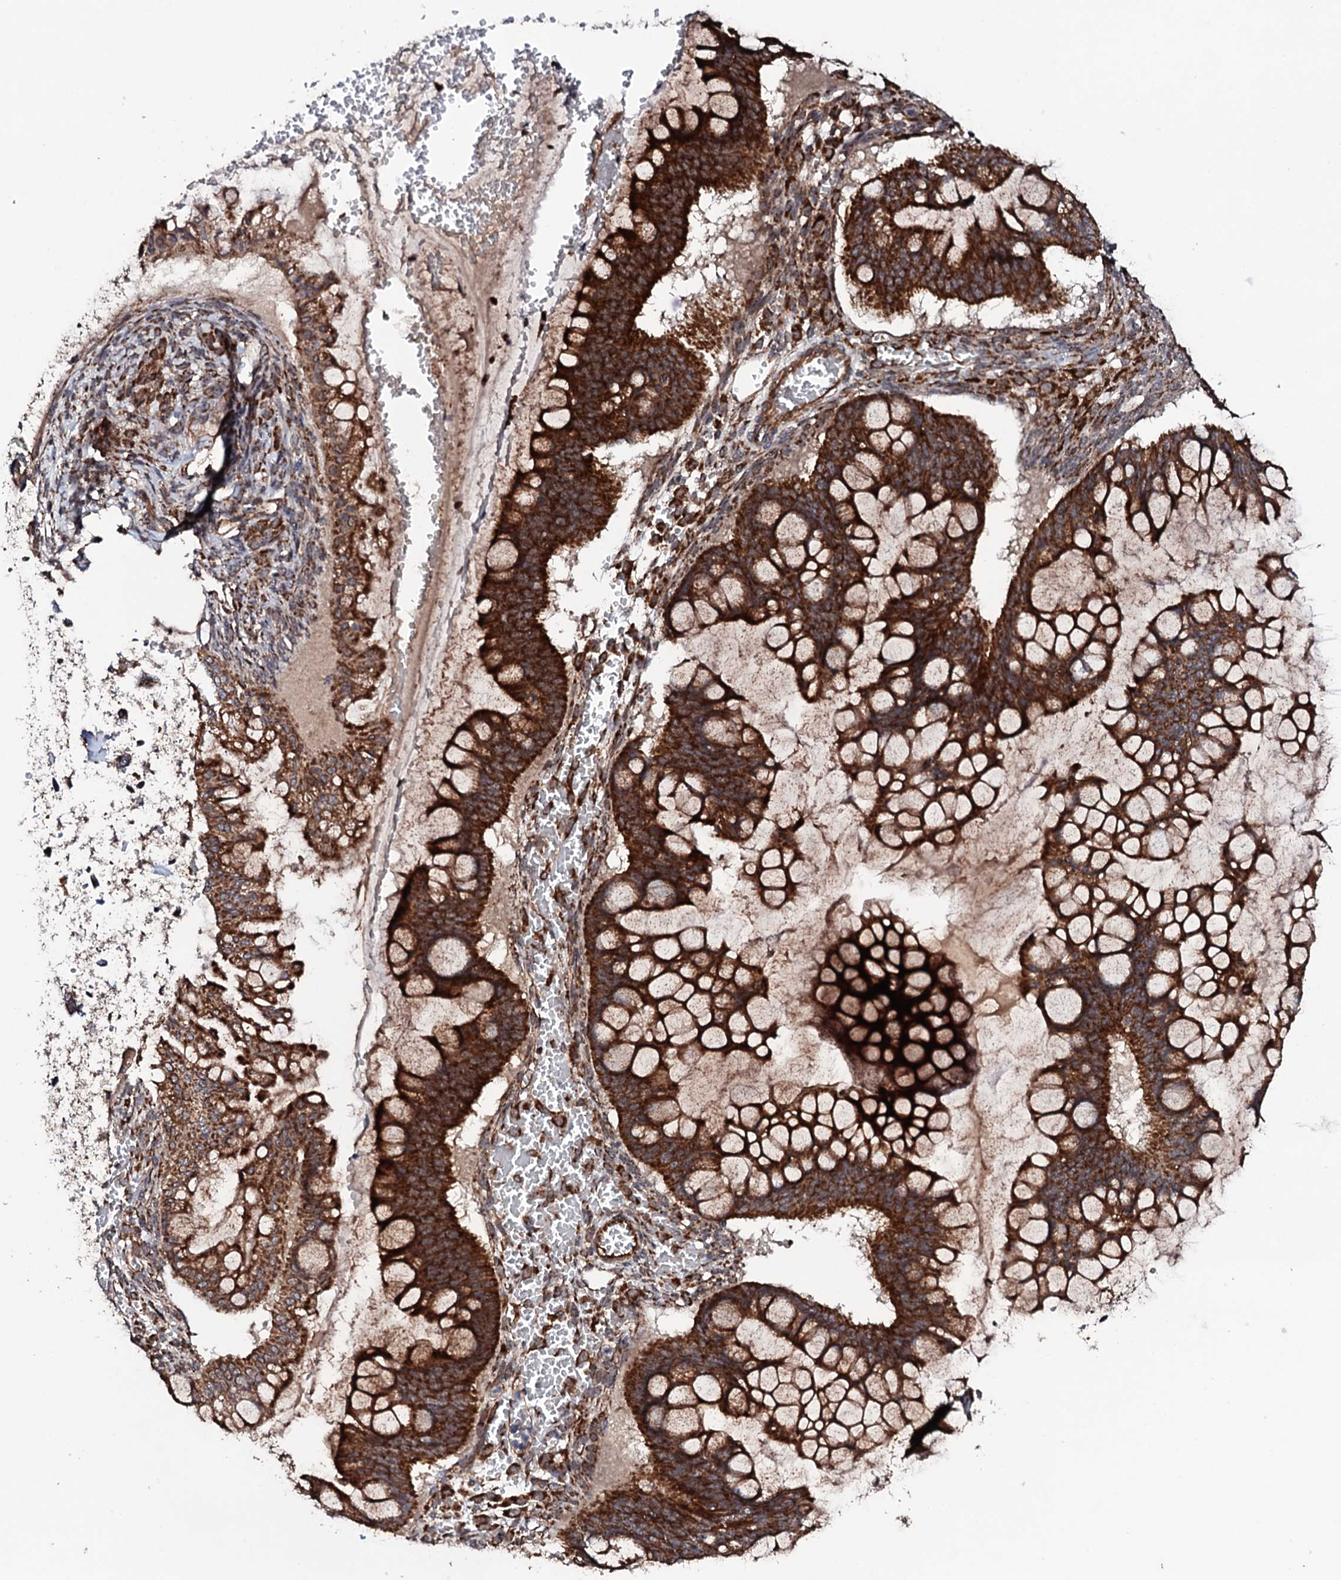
{"staining": {"intensity": "strong", "quantity": ">75%", "location": "cytoplasmic/membranous"}, "tissue": "ovarian cancer", "cell_type": "Tumor cells", "image_type": "cancer", "snomed": [{"axis": "morphology", "description": "Cystadenocarcinoma, mucinous, NOS"}, {"axis": "topography", "description": "Ovary"}], "caption": "Tumor cells display high levels of strong cytoplasmic/membranous positivity in approximately >75% of cells in human ovarian mucinous cystadenocarcinoma.", "gene": "MTIF3", "patient": {"sex": "female", "age": 73}}